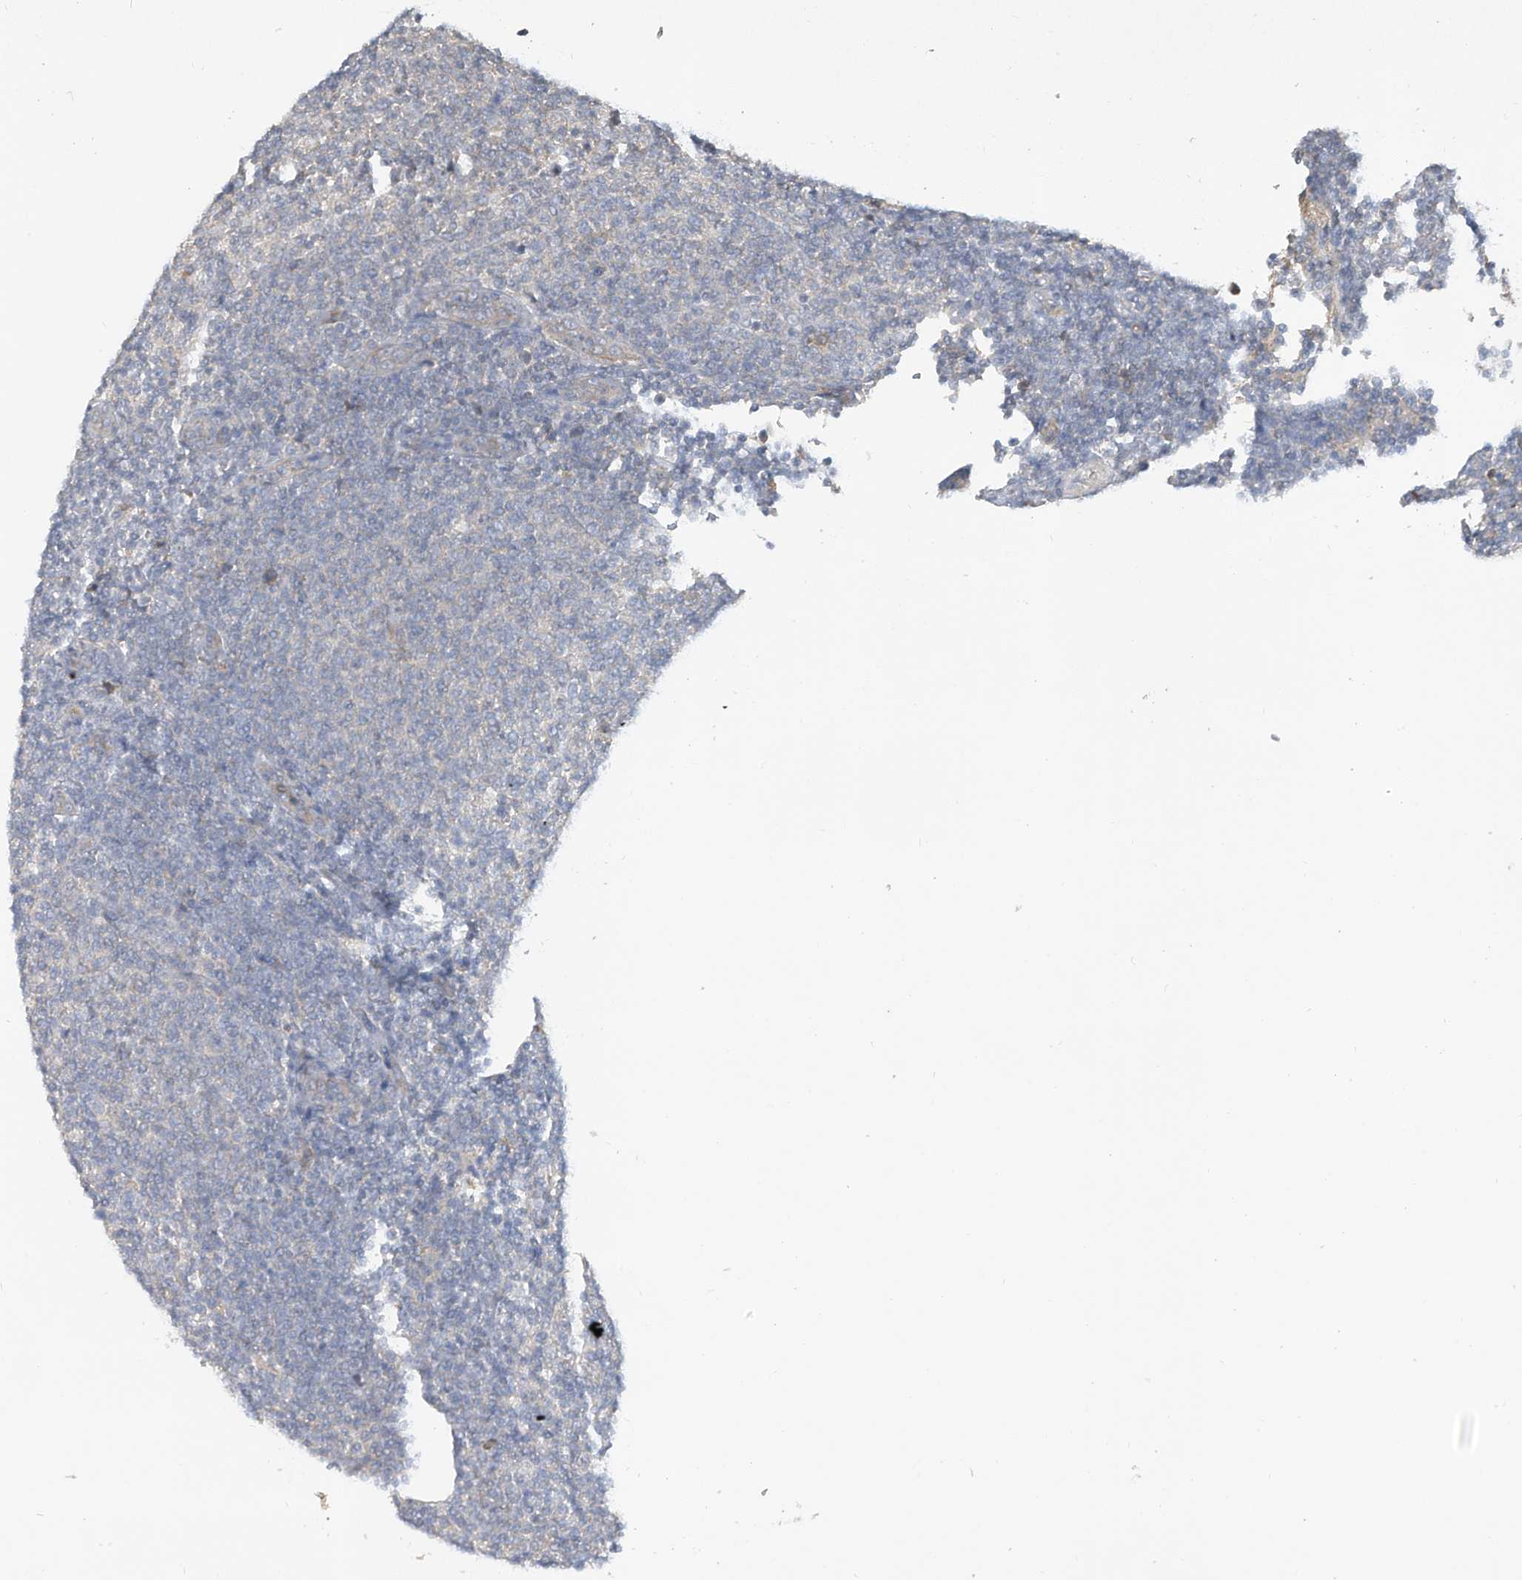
{"staining": {"intensity": "negative", "quantity": "none", "location": "none"}, "tissue": "lymphoma", "cell_type": "Tumor cells", "image_type": "cancer", "snomed": [{"axis": "morphology", "description": "Malignant lymphoma, non-Hodgkin's type, Low grade"}, {"axis": "topography", "description": "Lymph node"}], "caption": "There is no significant expression in tumor cells of lymphoma.", "gene": "HAS3", "patient": {"sex": "male", "age": 66}}